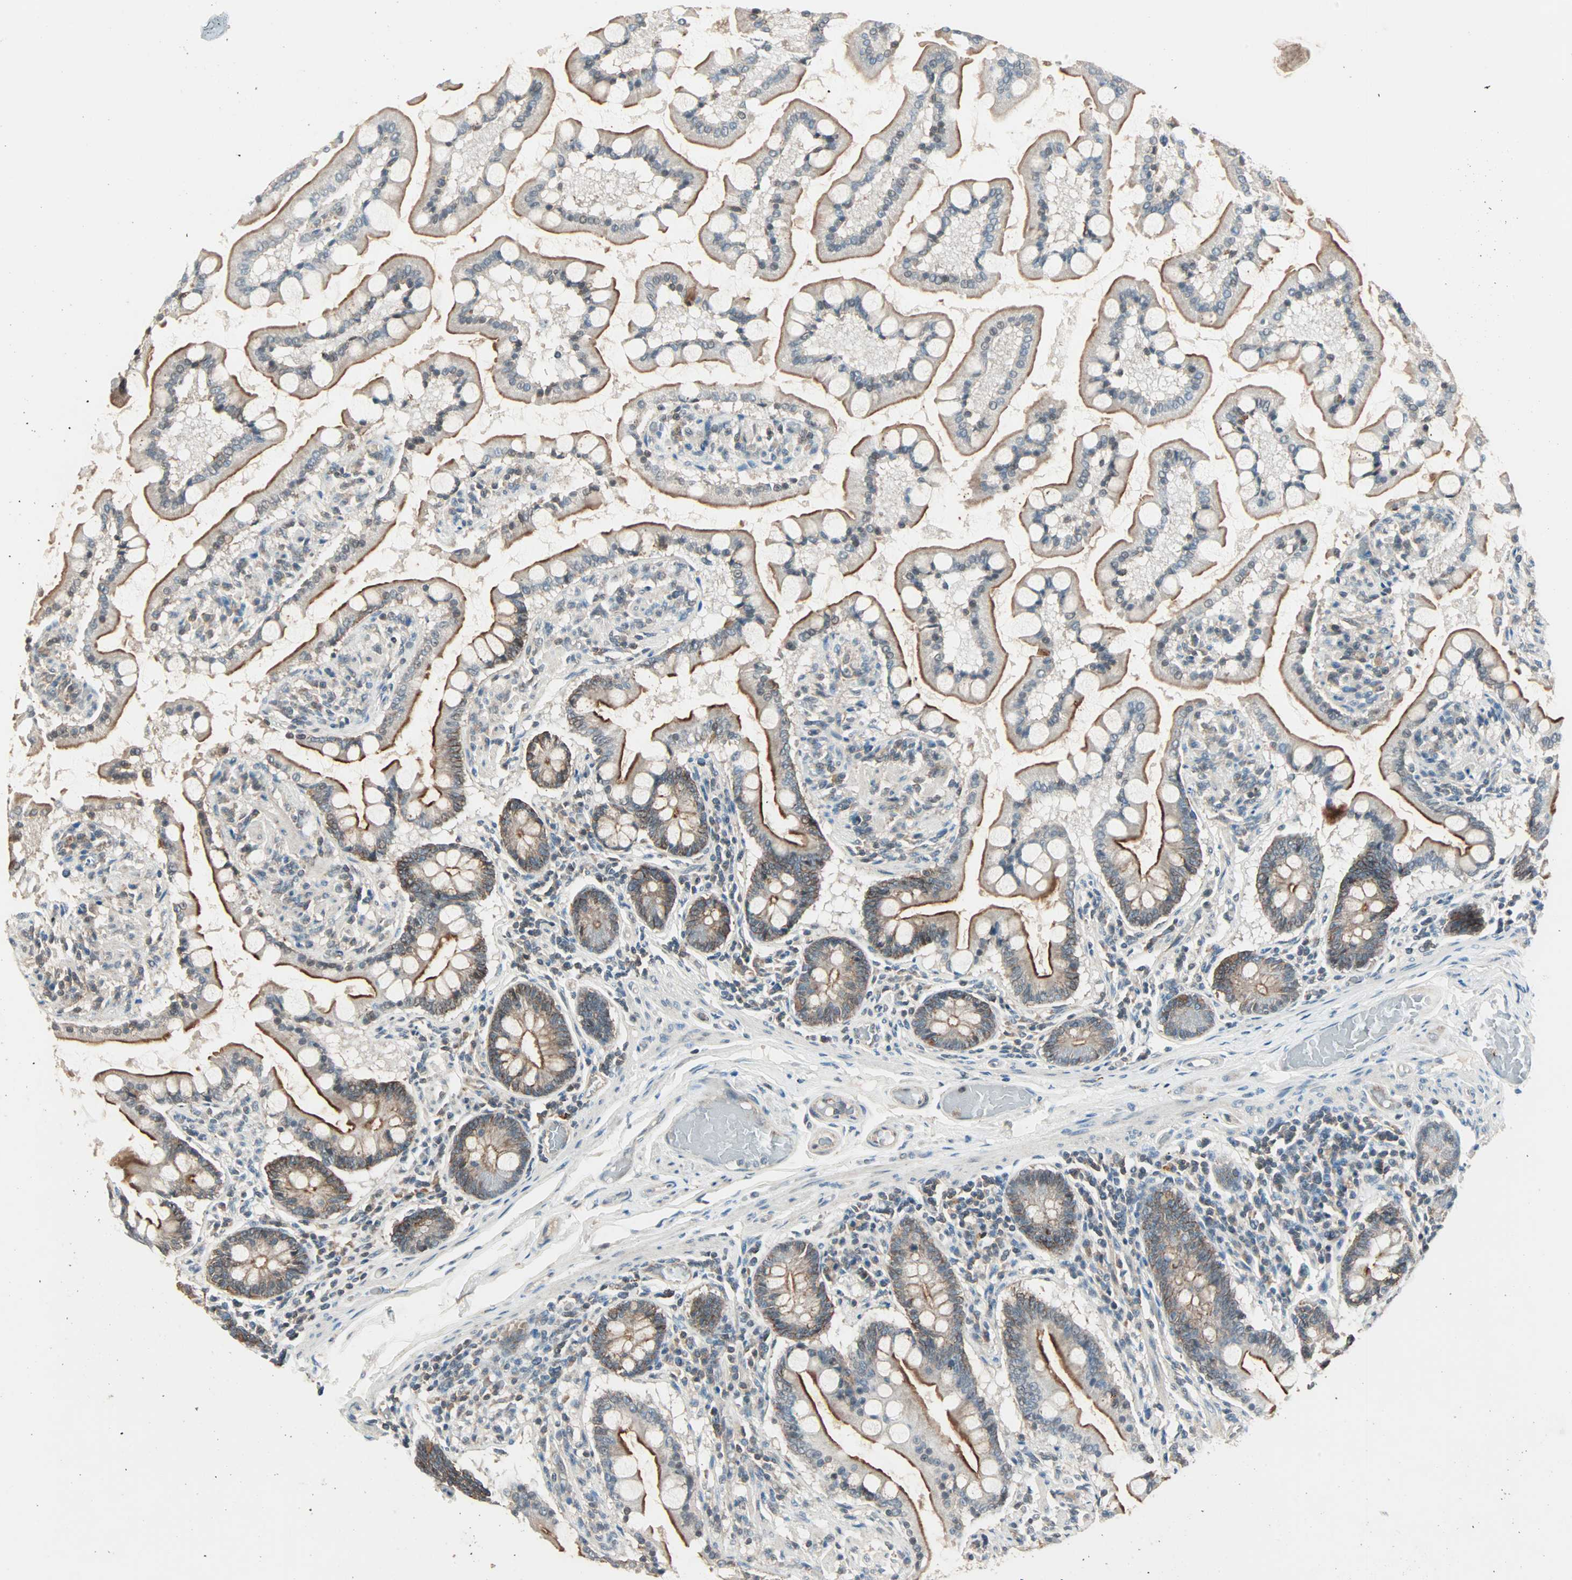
{"staining": {"intensity": "moderate", "quantity": "25%-75%", "location": "cytoplasmic/membranous"}, "tissue": "small intestine", "cell_type": "Glandular cells", "image_type": "normal", "snomed": [{"axis": "morphology", "description": "Normal tissue, NOS"}, {"axis": "topography", "description": "Small intestine"}], "caption": "High-magnification brightfield microscopy of unremarkable small intestine stained with DAB (brown) and counterstained with hematoxylin (blue). glandular cells exhibit moderate cytoplasmic/membranous expression is seen in approximately25%-75% of cells.", "gene": "MAP3K21", "patient": {"sex": "male", "age": 41}}